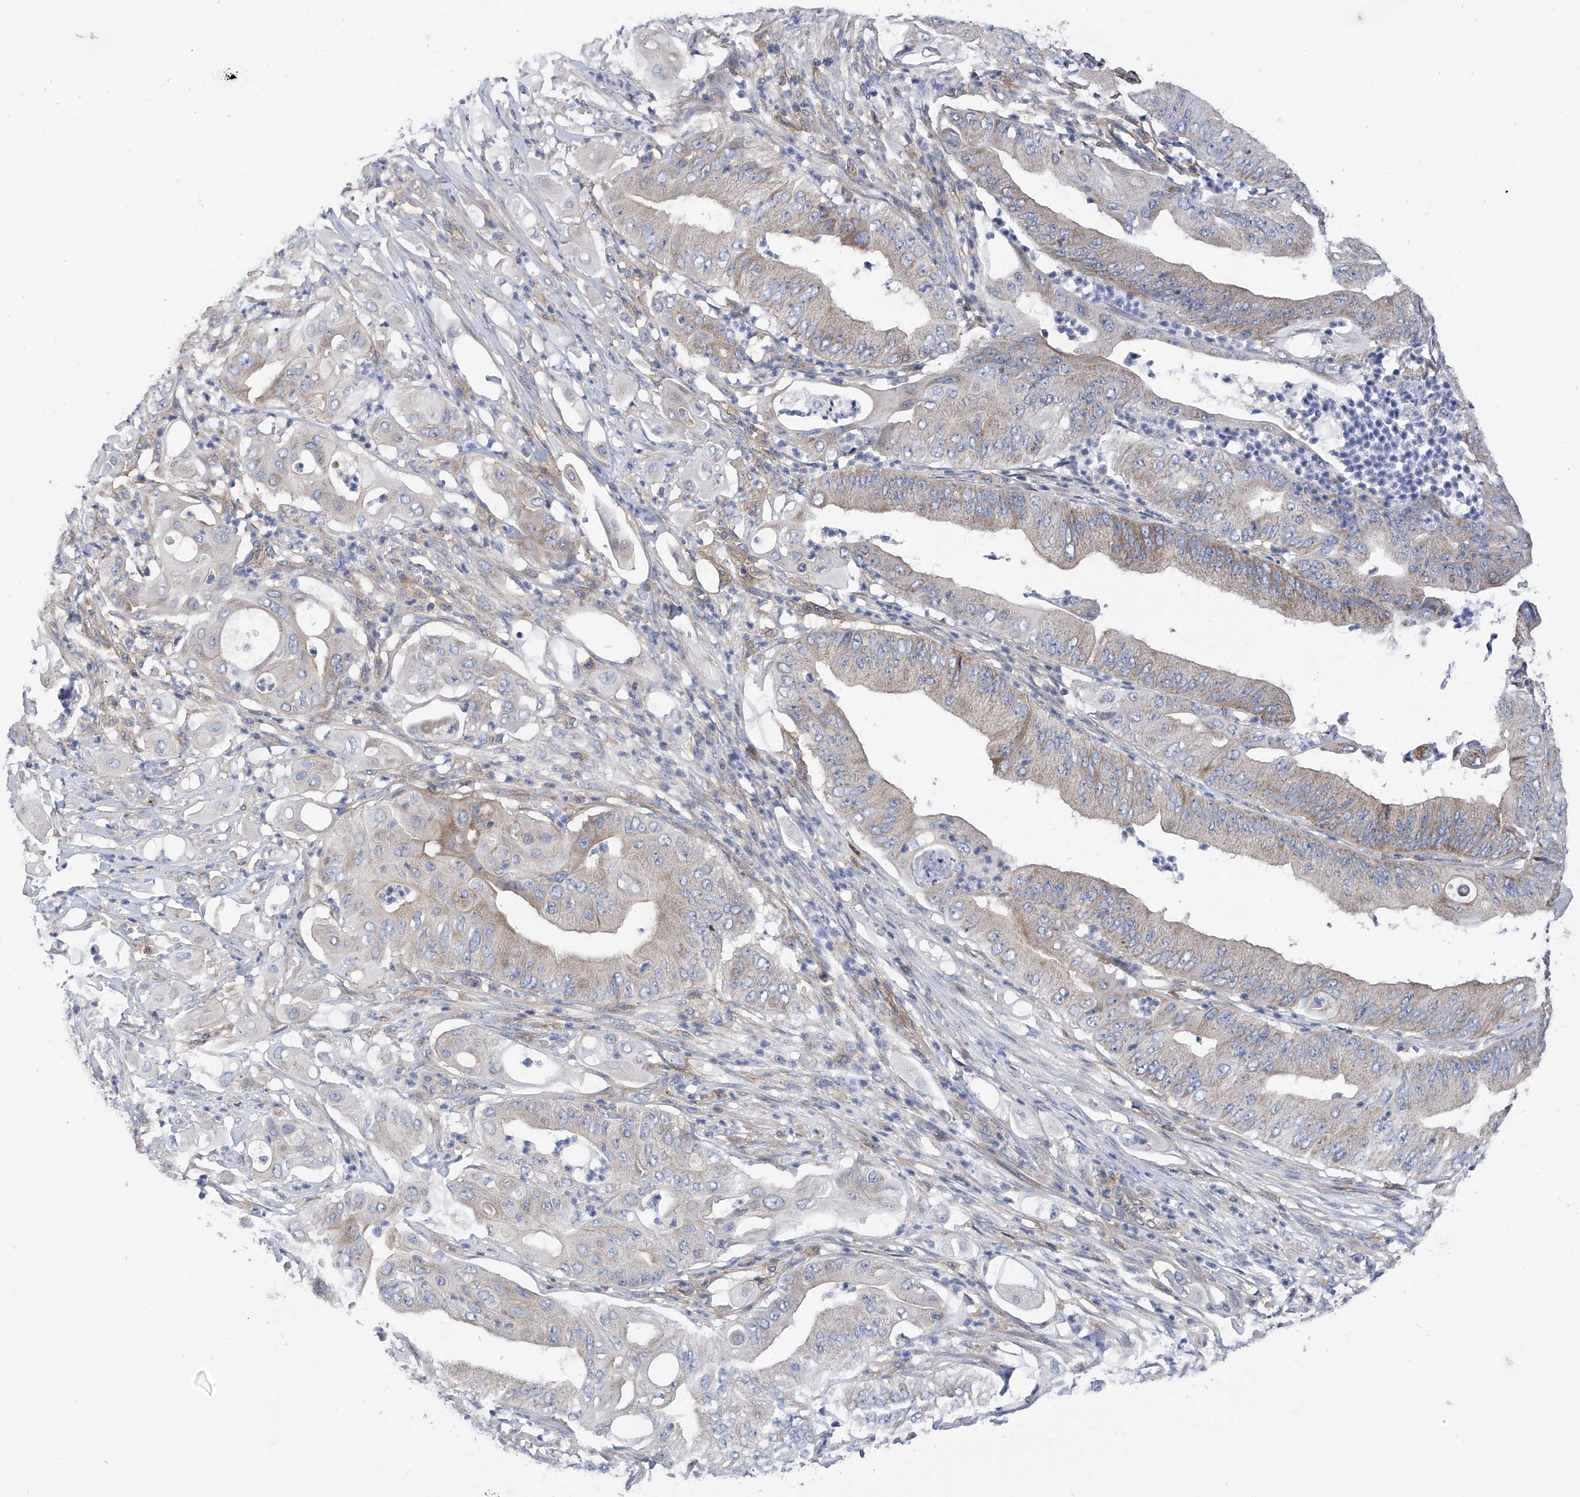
{"staining": {"intensity": "moderate", "quantity": "<25%", "location": "cytoplasmic/membranous"}, "tissue": "pancreatic cancer", "cell_type": "Tumor cells", "image_type": "cancer", "snomed": [{"axis": "morphology", "description": "Adenocarcinoma, NOS"}, {"axis": "topography", "description": "Pancreas"}], "caption": "The photomicrograph displays a brown stain indicating the presence of a protein in the cytoplasmic/membranous of tumor cells in adenocarcinoma (pancreatic).", "gene": "P2RX7", "patient": {"sex": "female", "age": 77}}